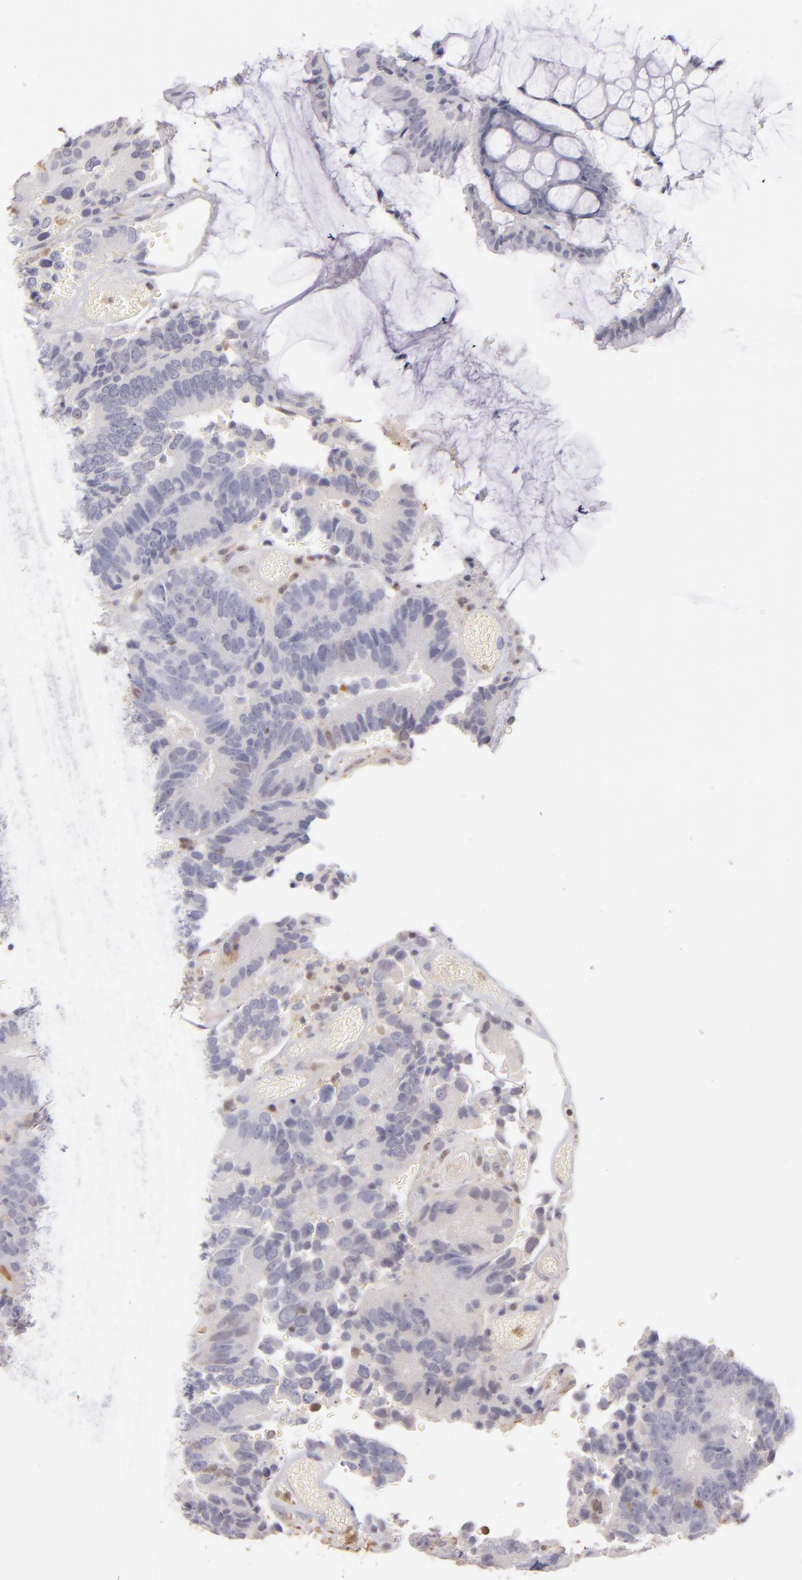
{"staining": {"intensity": "moderate", "quantity": "<25%", "location": "cytoplasmic/membranous,nuclear"}, "tissue": "colorectal cancer", "cell_type": "Tumor cells", "image_type": "cancer", "snomed": [{"axis": "morphology", "description": "Normal tissue, NOS"}, {"axis": "morphology", "description": "Adenocarcinoma, NOS"}, {"axis": "topography", "description": "Colon"}], "caption": "Approximately <25% of tumor cells in colorectal adenocarcinoma exhibit moderate cytoplasmic/membranous and nuclear protein staining as visualized by brown immunohistochemical staining.", "gene": "S100A2", "patient": {"sex": "female", "age": 78}}